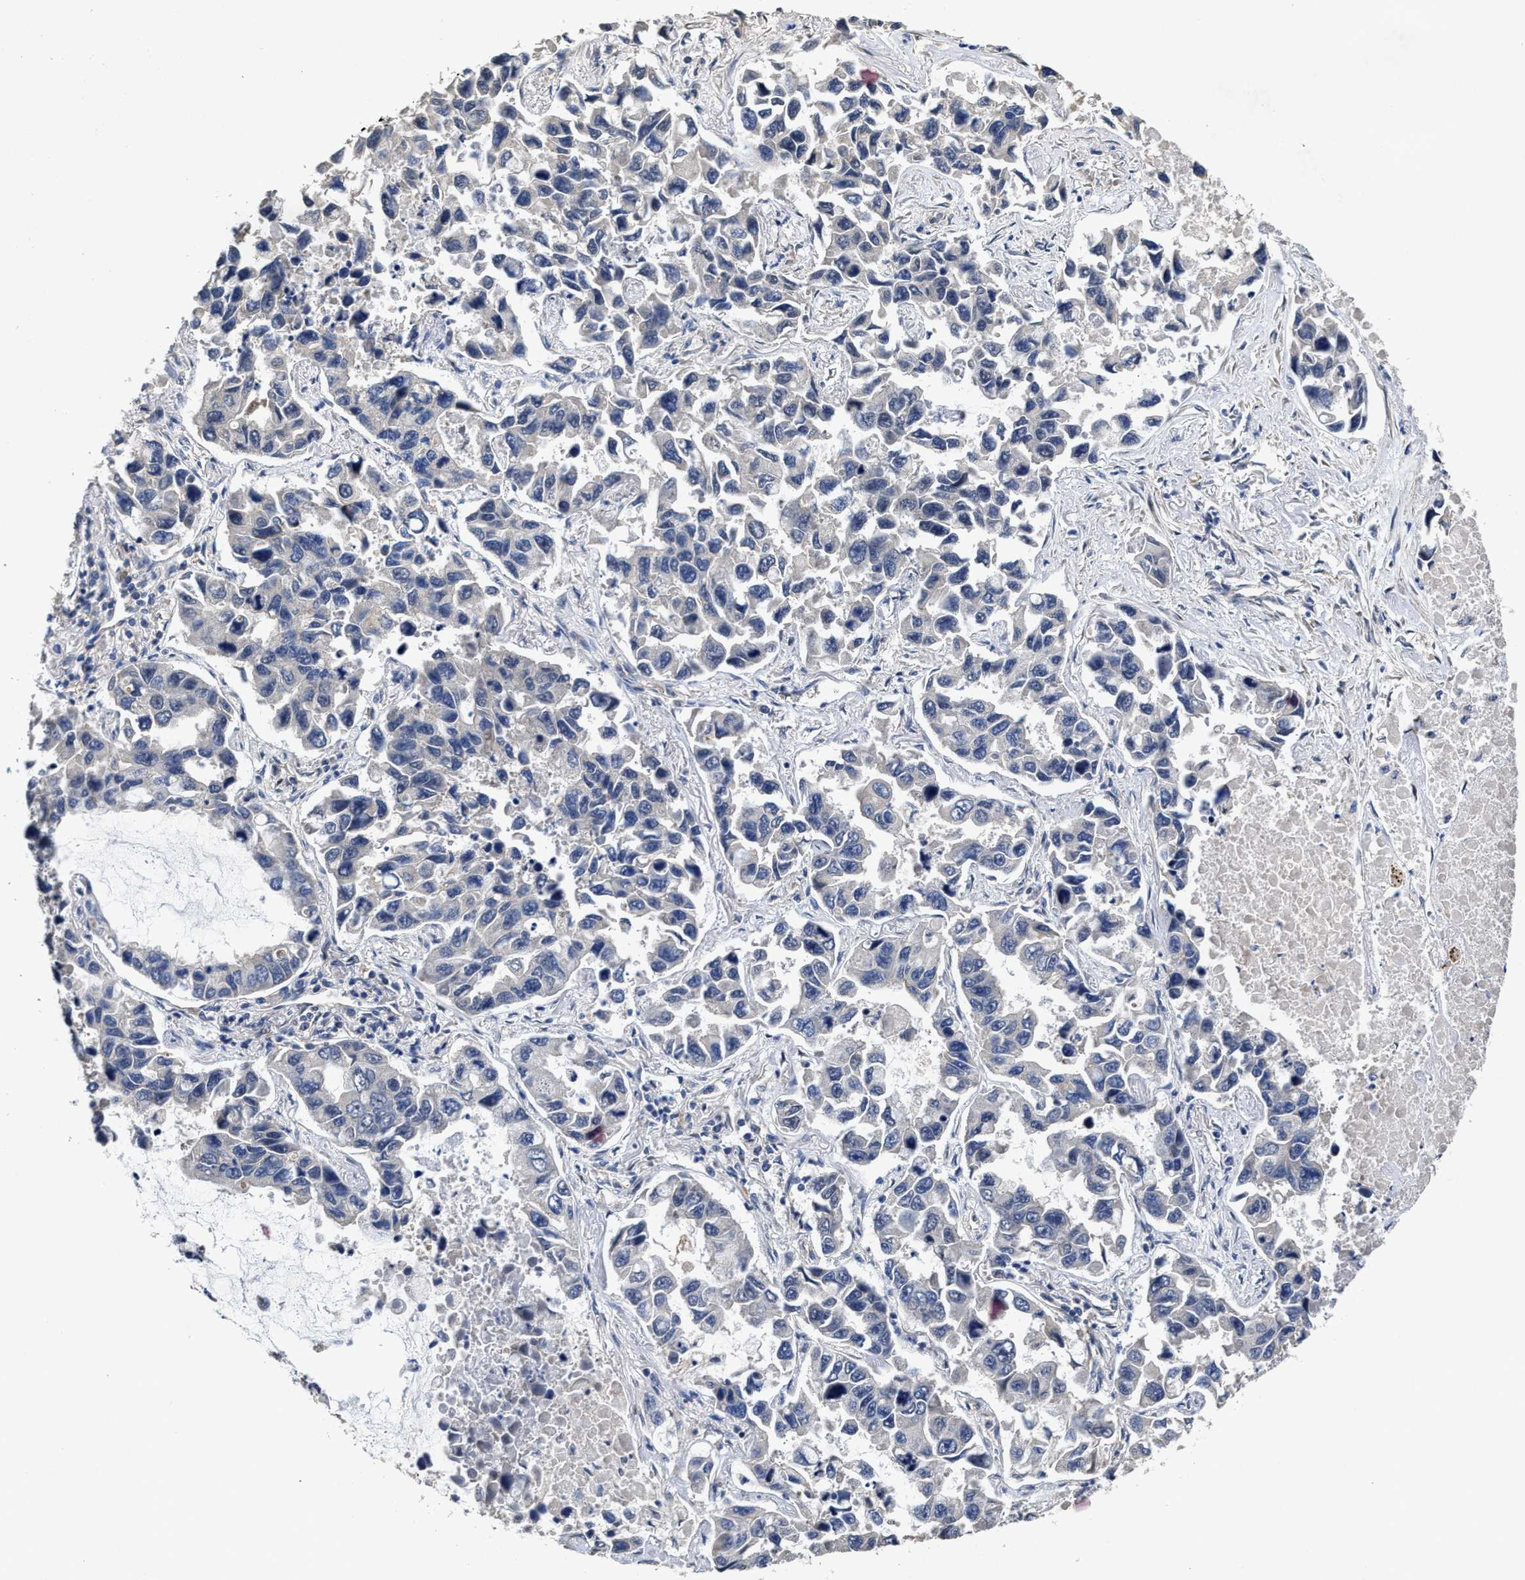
{"staining": {"intensity": "negative", "quantity": "none", "location": "none"}, "tissue": "lung cancer", "cell_type": "Tumor cells", "image_type": "cancer", "snomed": [{"axis": "morphology", "description": "Adenocarcinoma, NOS"}, {"axis": "topography", "description": "Lung"}], "caption": "This histopathology image is of adenocarcinoma (lung) stained with immunohistochemistry (IHC) to label a protein in brown with the nuclei are counter-stained blue. There is no positivity in tumor cells.", "gene": "TRAF6", "patient": {"sex": "male", "age": 64}}